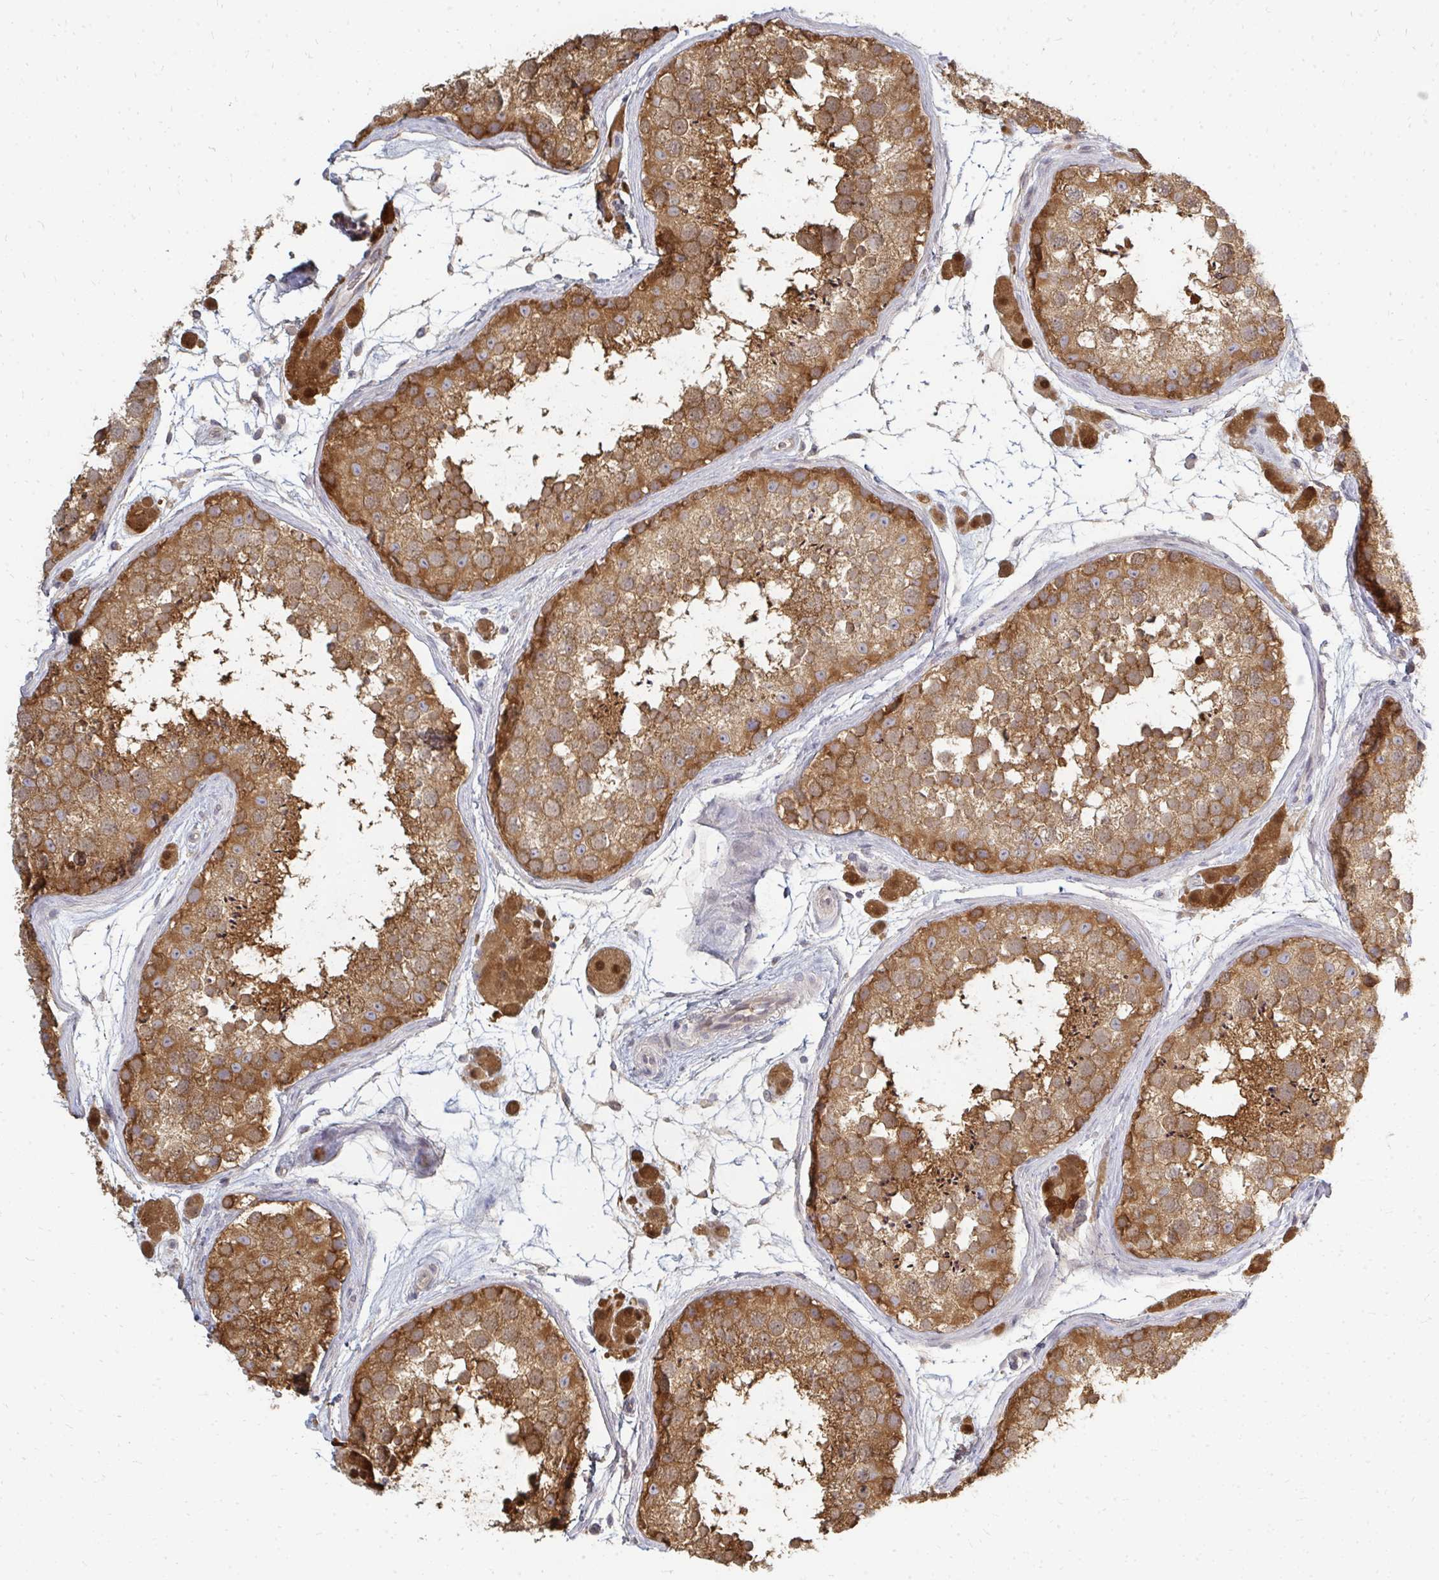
{"staining": {"intensity": "strong", "quantity": "25%-75%", "location": "cytoplasmic/membranous"}, "tissue": "testis", "cell_type": "Cells in seminiferous ducts", "image_type": "normal", "snomed": [{"axis": "morphology", "description": "Normal tissue, NOS"}, {"axis": "topography", "description": "Testis"}], "caption": "Approximately 25%-75% of cells in seminiferous ducts in normal human testis show strong cytoplasmic/membranous protein positivity as visualized by brown immunohistochemical staining.", "gene": "ZNF285", "patient": {"sex": "male", "age": 41}}